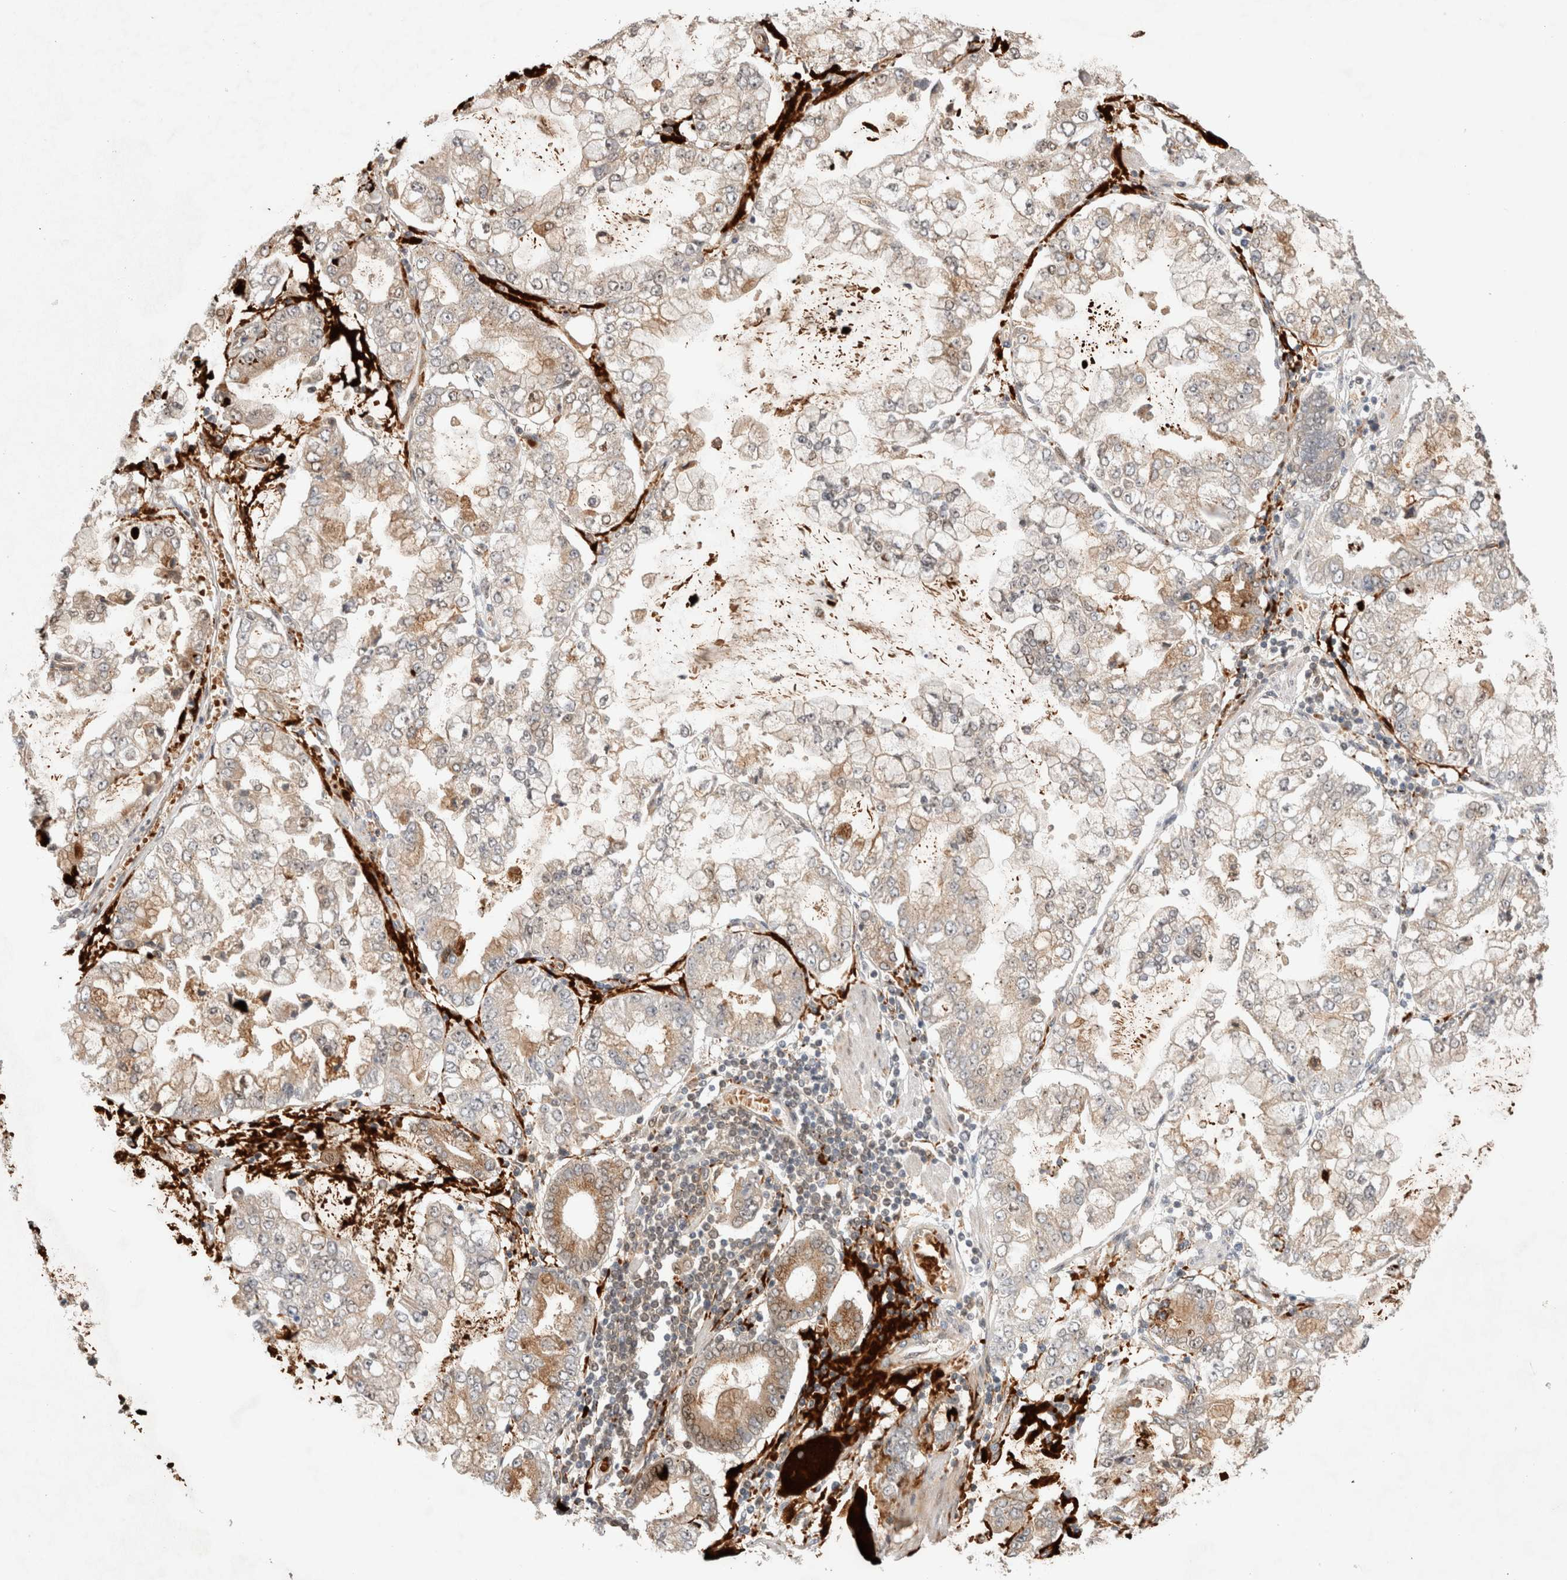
{"staining": {"intensity": "moderate", "quantity": "<25%", "location": "cytoplasmic/membranous,nuclear"}, "tissue": "stomach cancer", "cell_type": "Tumor cells", "image_type": "cancer", "snomed": [{"axis": "morphology", "description": "Adenocarcinoma, NOS"}, {"axis": "topography", "description": "Stomach"}], "caption": "Tumor cells show low levels of moderate cytoplasmic/membranous and nuclear positivity in about <25% of cells in human stomach cancer (adenocarcinoma).", "gene": "OTUD6B", "patient": {"sex": "male", "age": 76}}